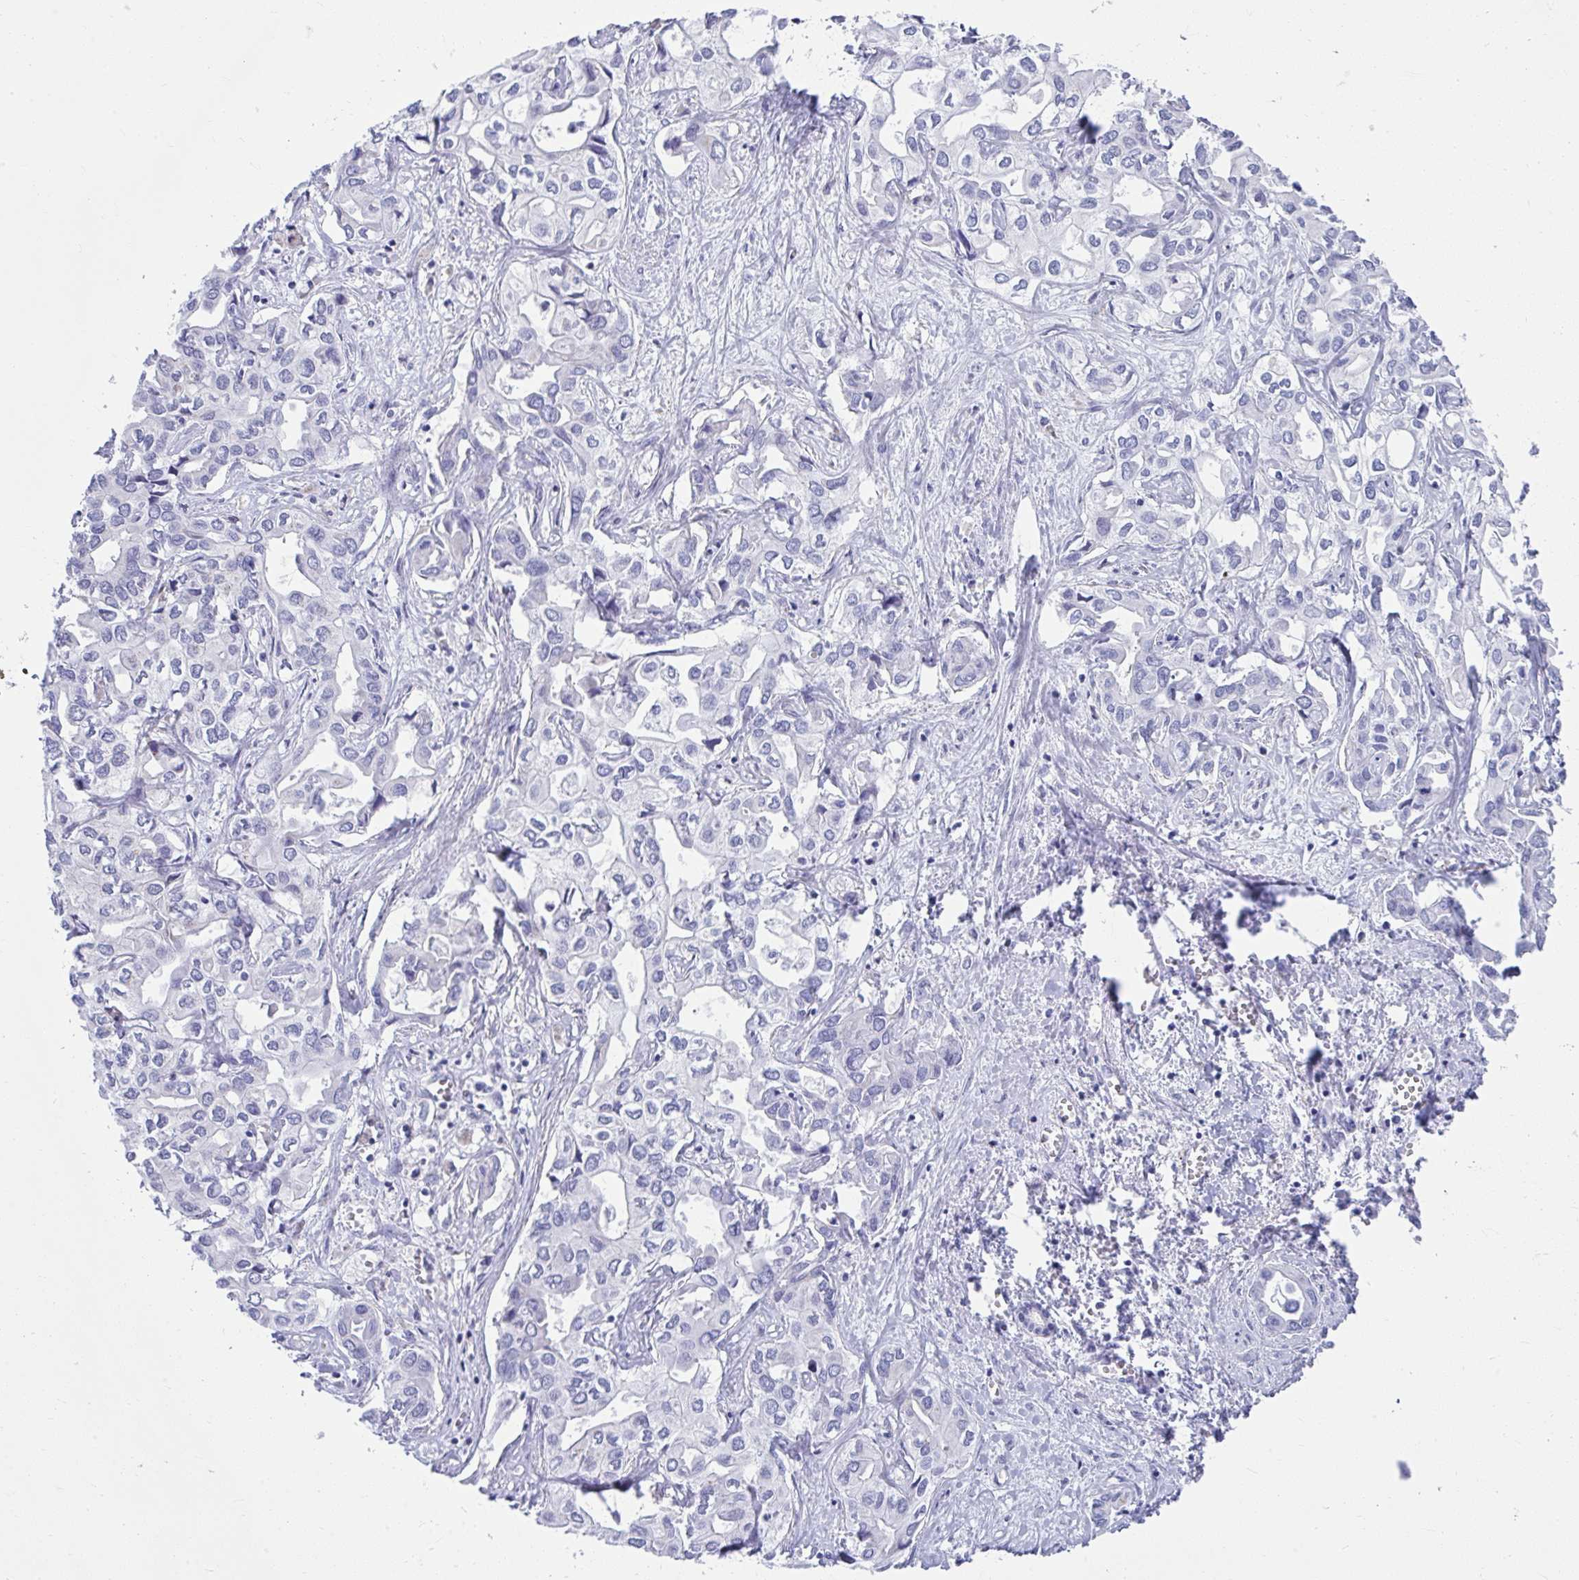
{"staining": {"intensity": "negative", "quantity": "none", "location": "none"}, "tissue": "liver cancer", "cell_type": "Tumor cells", "image_type": "cancer", "snomed": [{"axis": "morphology", "description": "Cholangiocarcinoma"}, {"axis": "topography", "description": "Liver"}], "caption": "An image of human liver cancer is negative for staining in tumor cells.", "gene": "ISL1", "patient": {"sex": "female", "age": 64}}